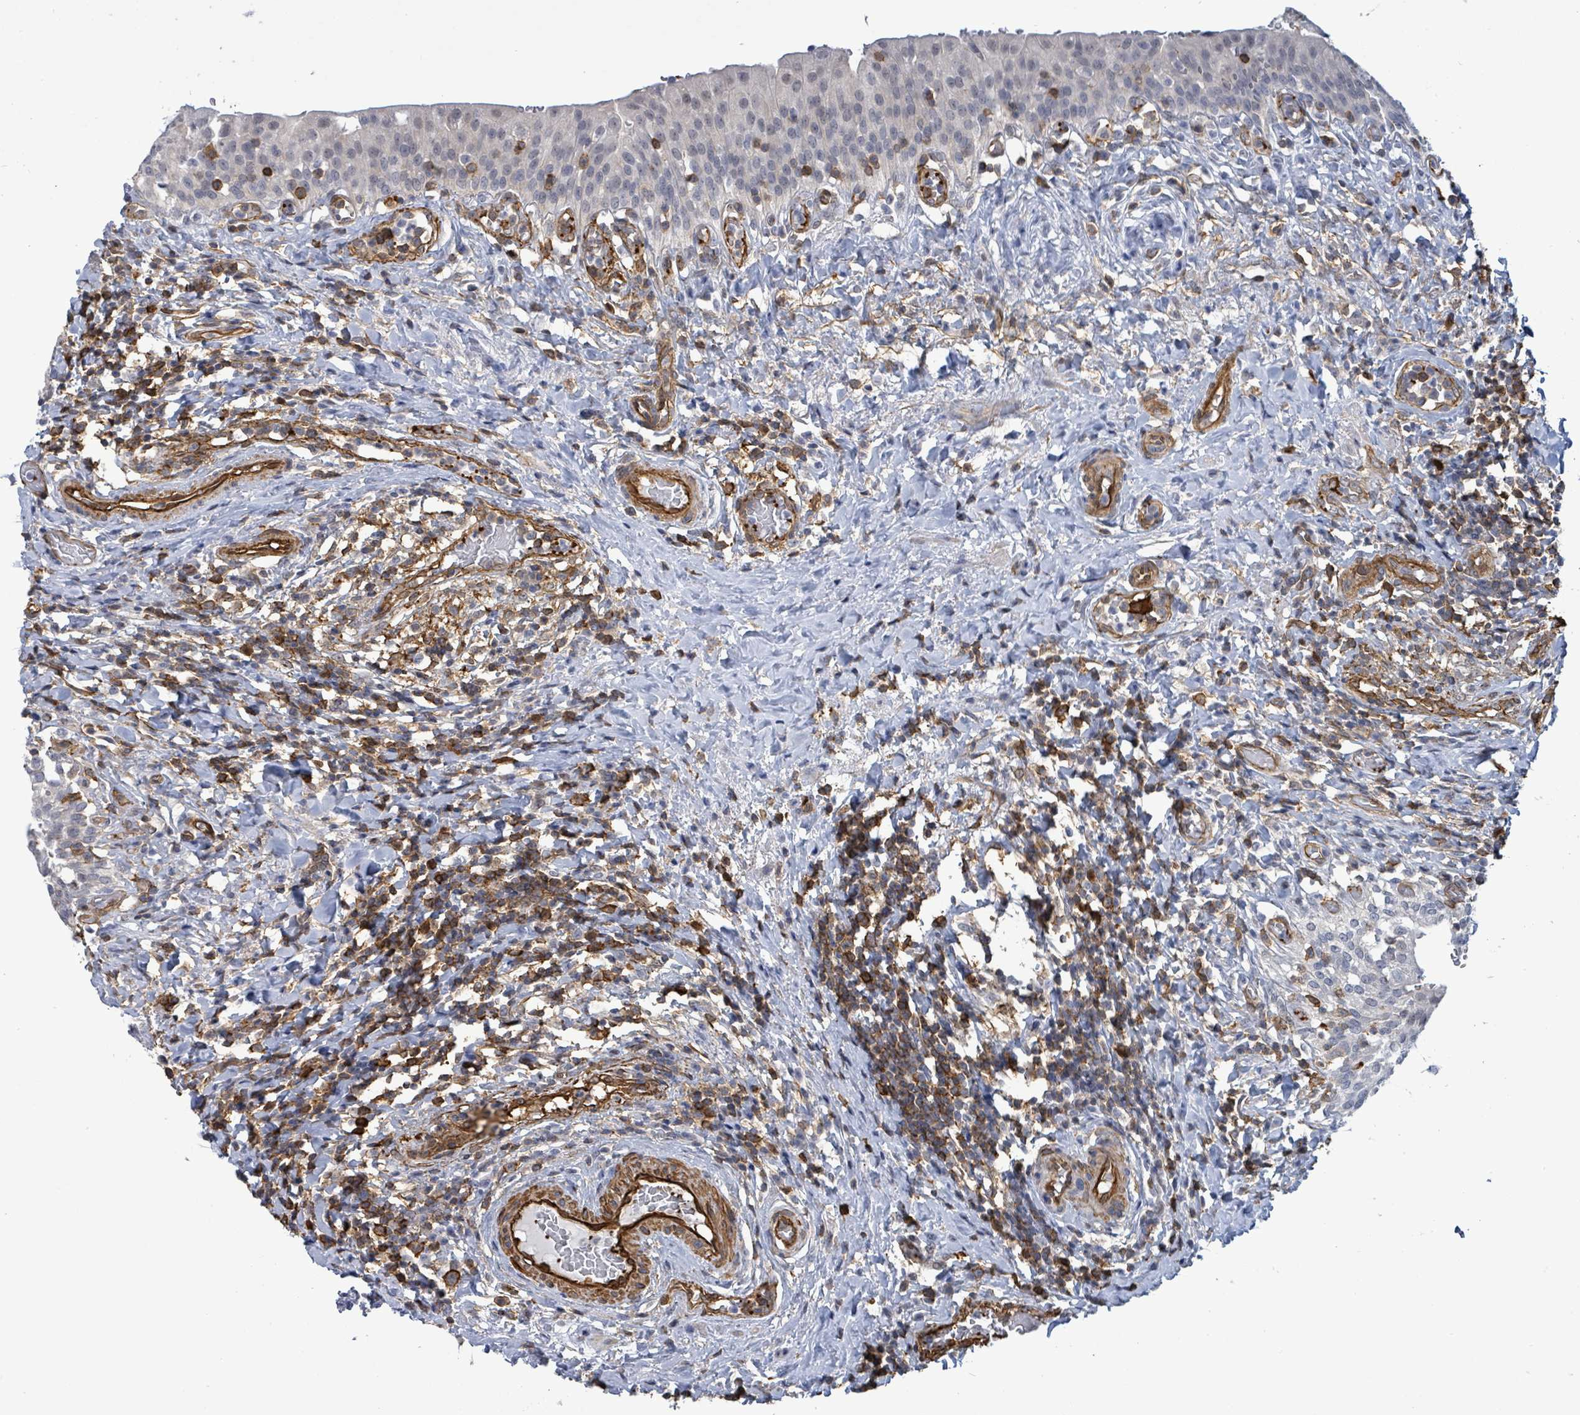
{"staining": {"intensity": "moderate", "quantity": "25%-75%", "location": "cytoplasmic/membranous"}, "tissue": "urinary bladder", "cell_type": "Urothelial cells", "image_type": "normal", "snomed": [{"axis": "morphology", "description": "Normal tissue, NOS"}, {"axis": "morphology", "description": "Inflammation, NOS"}, {"axis": "topography", "description": "Urinary bladder"}], "caption": "DAB immunohistochemical staining of unremarkable human urinary bladder shows moderate cytoplasmic/membranous protein positivity in approximately 25%-75% of urothelial cells. The protein of interest is stained brown, and the nuclei are stained in blue (DAB IHC with brightfield microscopy, high magnification).", "gene": "PRKRIP1", "patient": {"sex": "male", "age": 64}}